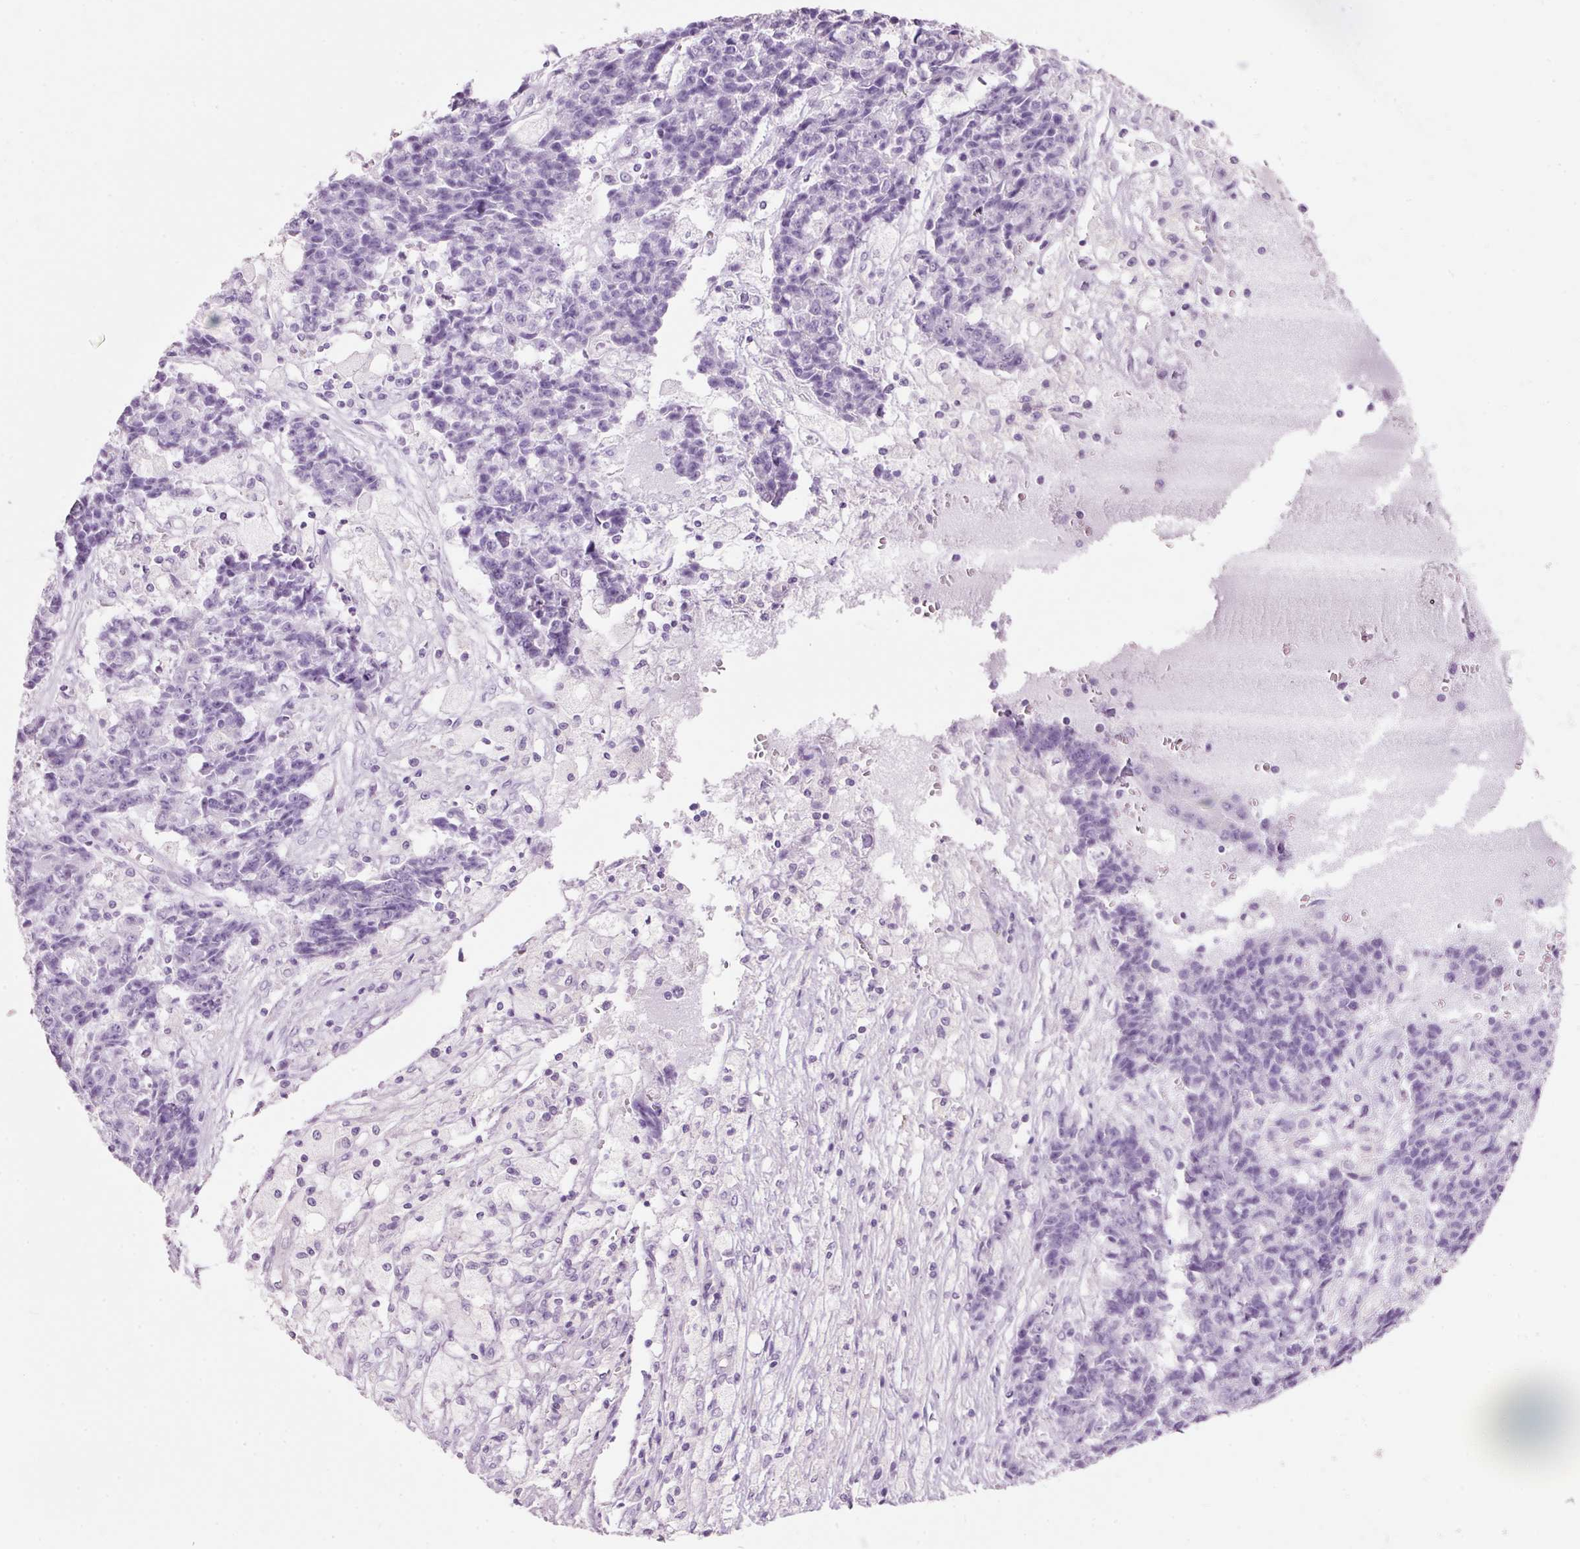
{"staining": {"intensity": "negative", "quantity": "none", "location": "none"}, "tissue": "ovarian cancer", "cell_type": "Tumor cells", "image_type": "cancer", "snomed": [{"axis": "morphology", "description": "Carcinoma, endometroid"}, {"axis": "topography", "description": "Ovary"}], "caption": "DAB (3,3'-diaminobenzidine) immunohistochemical staining of human ovarian cancer shows no significant staining in tumor cells.", "gene": "CMA1", "patient": {"sex": "female", "age": 42}}